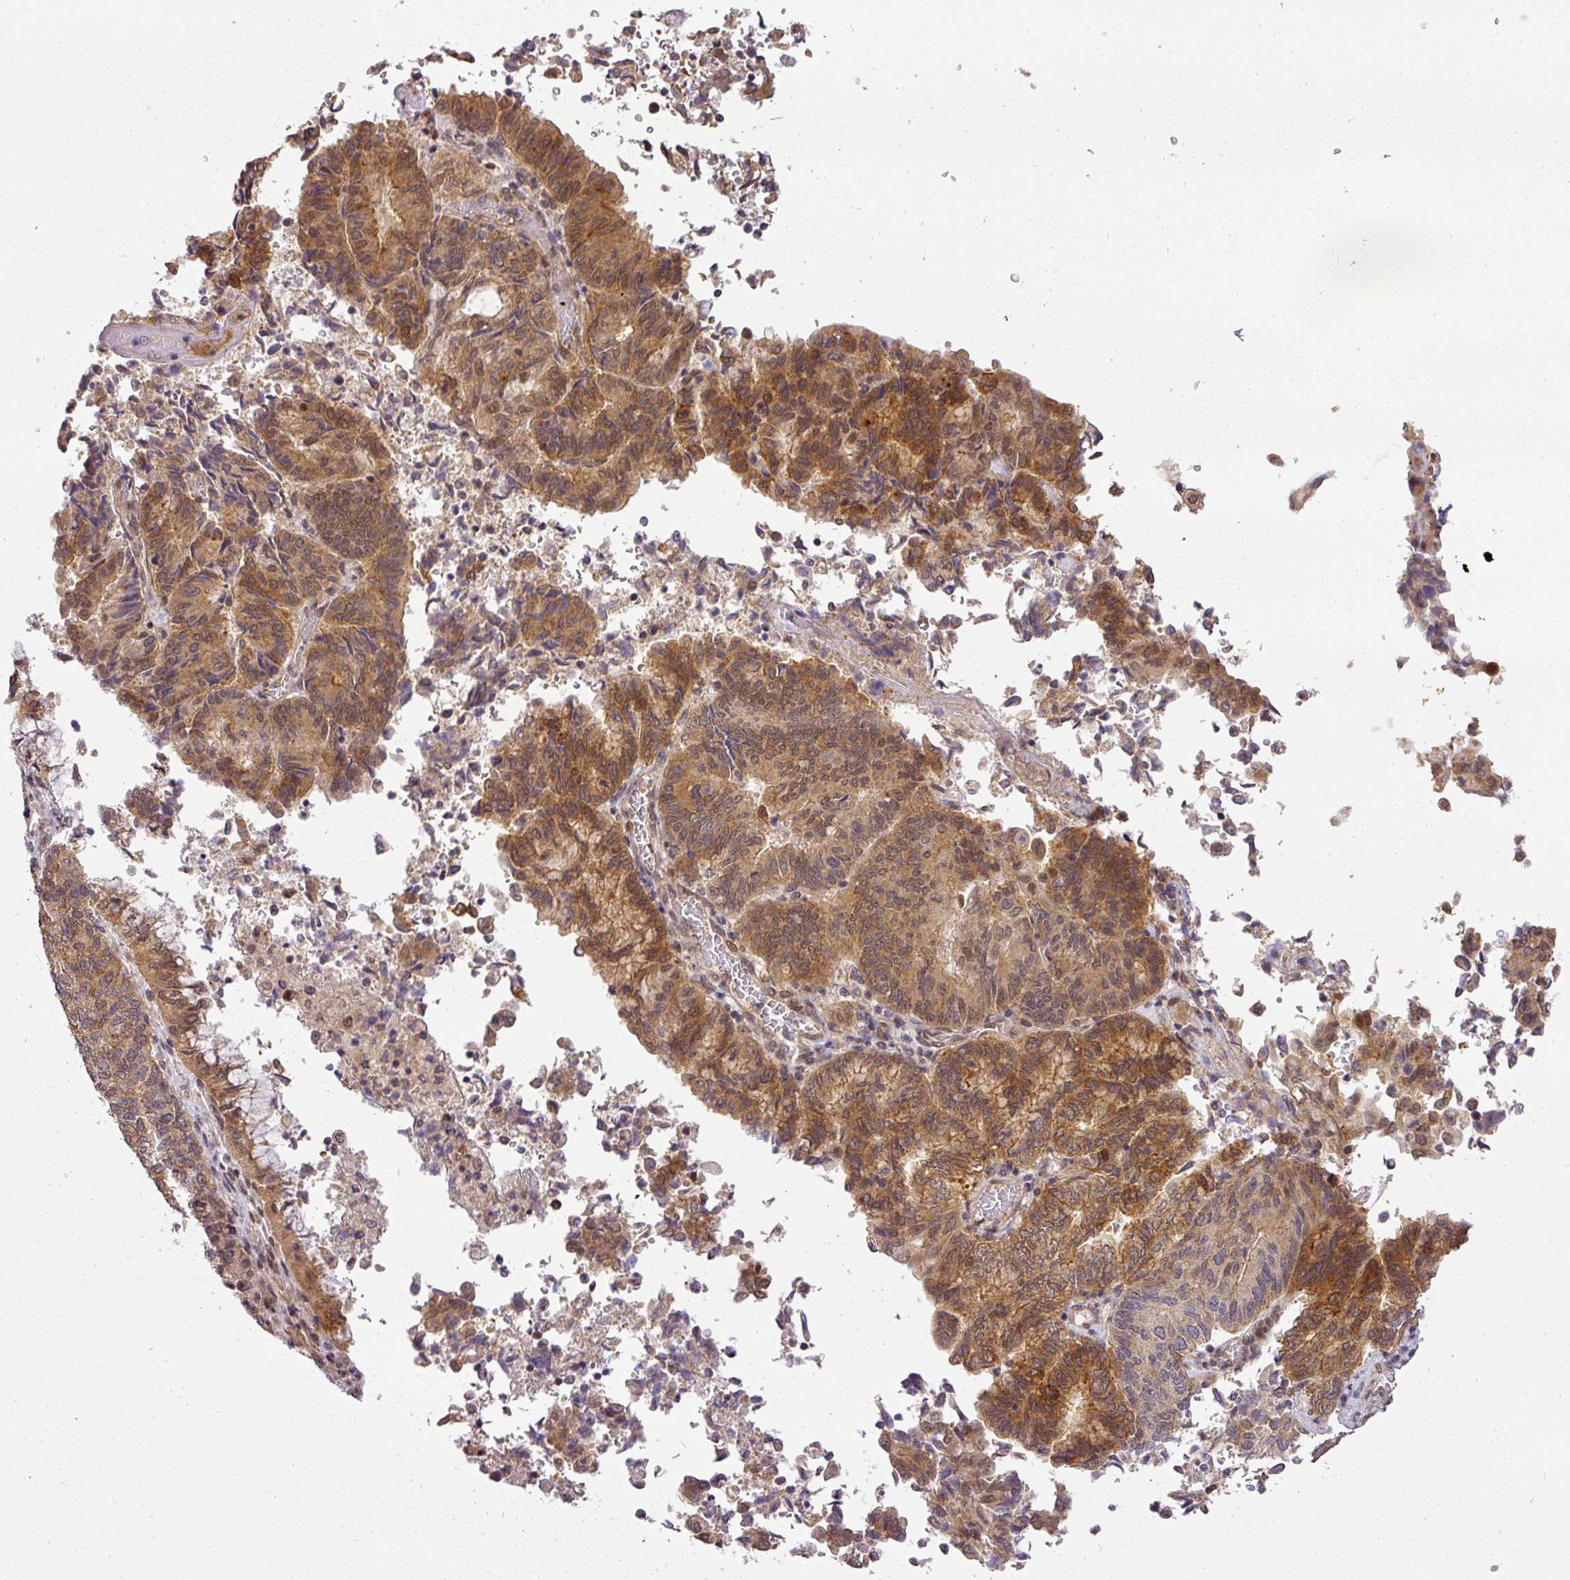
{"staining": {"intensity": "moderate", "quantity": ">75%", "location": "cytoplasmic/membranous,nuclear"}, "tissue": "endometrial cancer", "cell_type": "Tumor cells", "image_type": "cancer", "snomed": [{"axis": "morphology", "description": "Adenocarcinoma, NOS"}, {"axis": "topography", "description": "Endometrium"}], "caption": "Human endometrial cancer stained for a protein (brown) reveals moderate cytoplasmic/membranous and nuclear positive positivity in approximately >75% of tumor cells.", "gene": "C1orf226", "patient": {"sex": "female", "age": 80}}